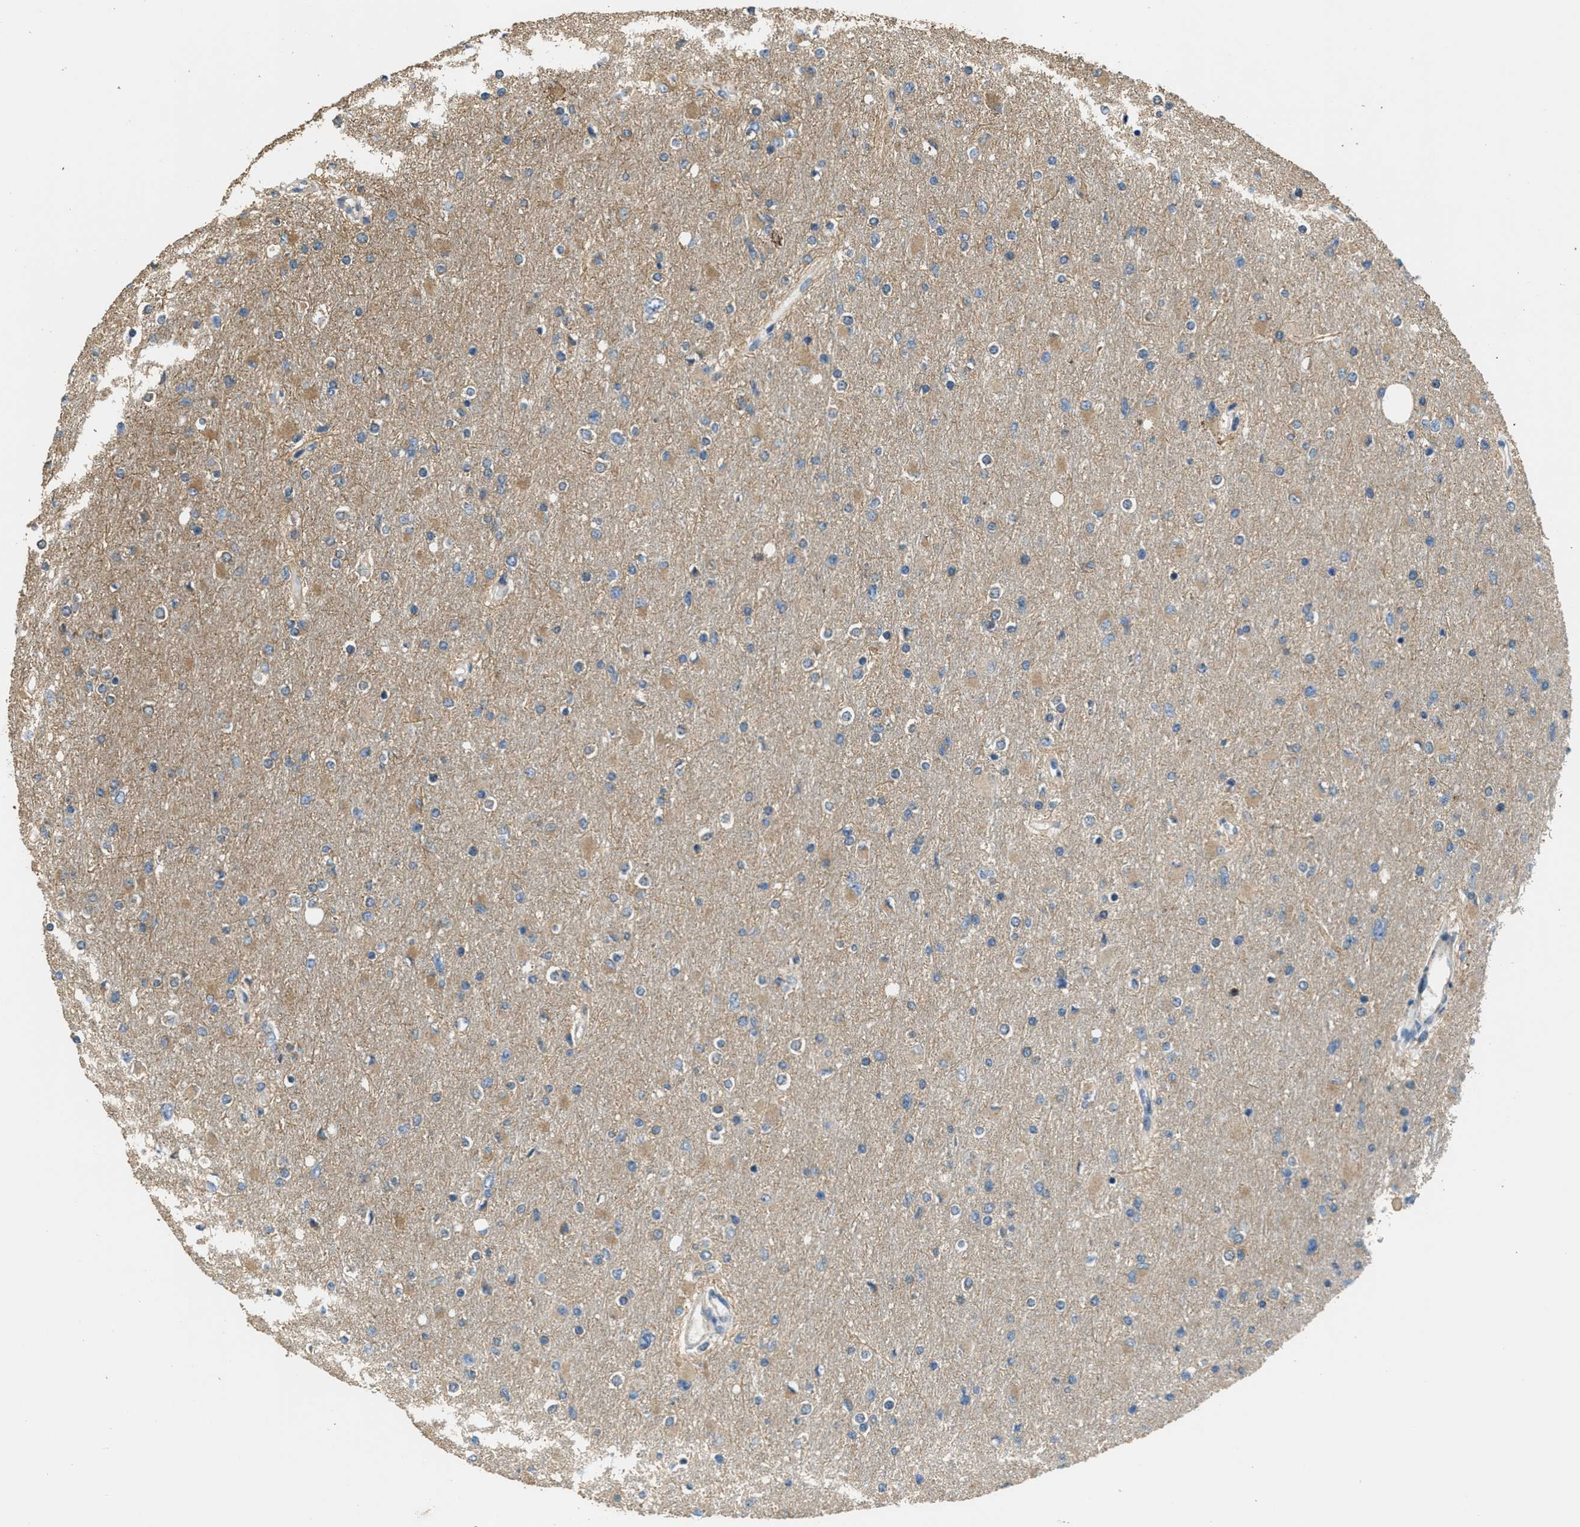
{"staining": {"intensity": "moderate", "quantity": "25%-75%", "location": "cytoplasmic/membranous"}, "tissue": "glioma", "cell_type": "Tumor cells", "image_type": "cancer", "snomed": [{"axis": "morphology", "description": "Glioma, malignant, High grade"}, {"axis": "topography", "description": "Cerebral cortex"}], "caption": "DAB (3,3'-diaminobenzidine) immunohistochemical staining of glioma displays moderate cytoplasmic/membranous protein staining in about 25%-75% of tumor cells.", "gene": "THBS2", "patient": {"sex": "female", "age": 36}}